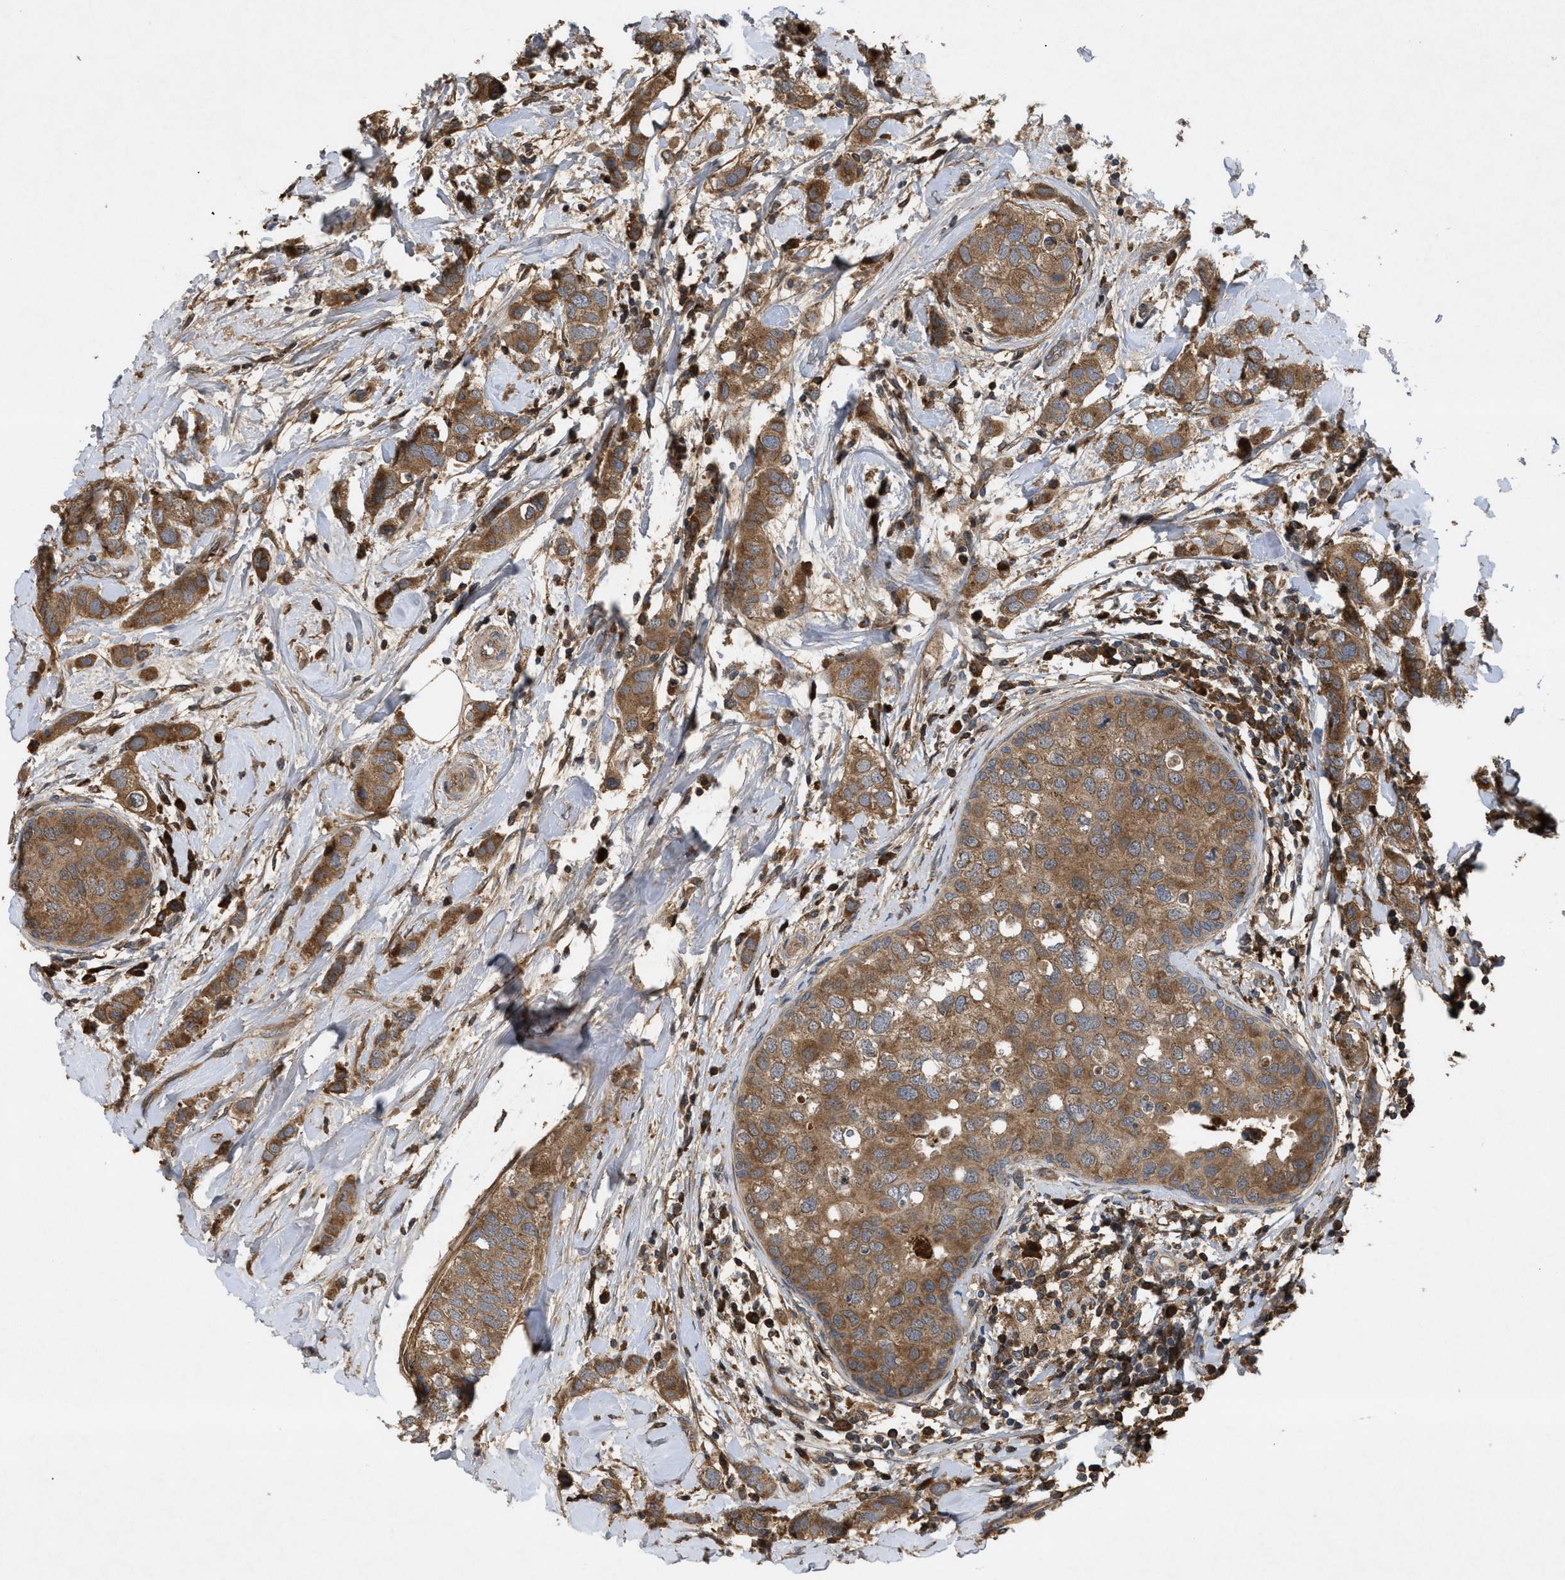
{"staining": {"intensity": "moderate", "quantity": ">75%", "location": "cytoplasmic/membranous"}, "tissue": "breast cancer", "cell_type": "Tumor cells", "image_type": "cancer", "snomed": [{"axis": "morphology", "description": "Duct carcinoma"}, {"axis": "topography", "description": "Breast"}], "caption": "Immunohistochemical staining of breast infiltrating ductal carcinoma shows medium levels of moderate cytoplasmic/membranous positivity in about >75% of tumor cells.", "gene": "RAB2A", "patient": {"sex": "female", "age": 50}}